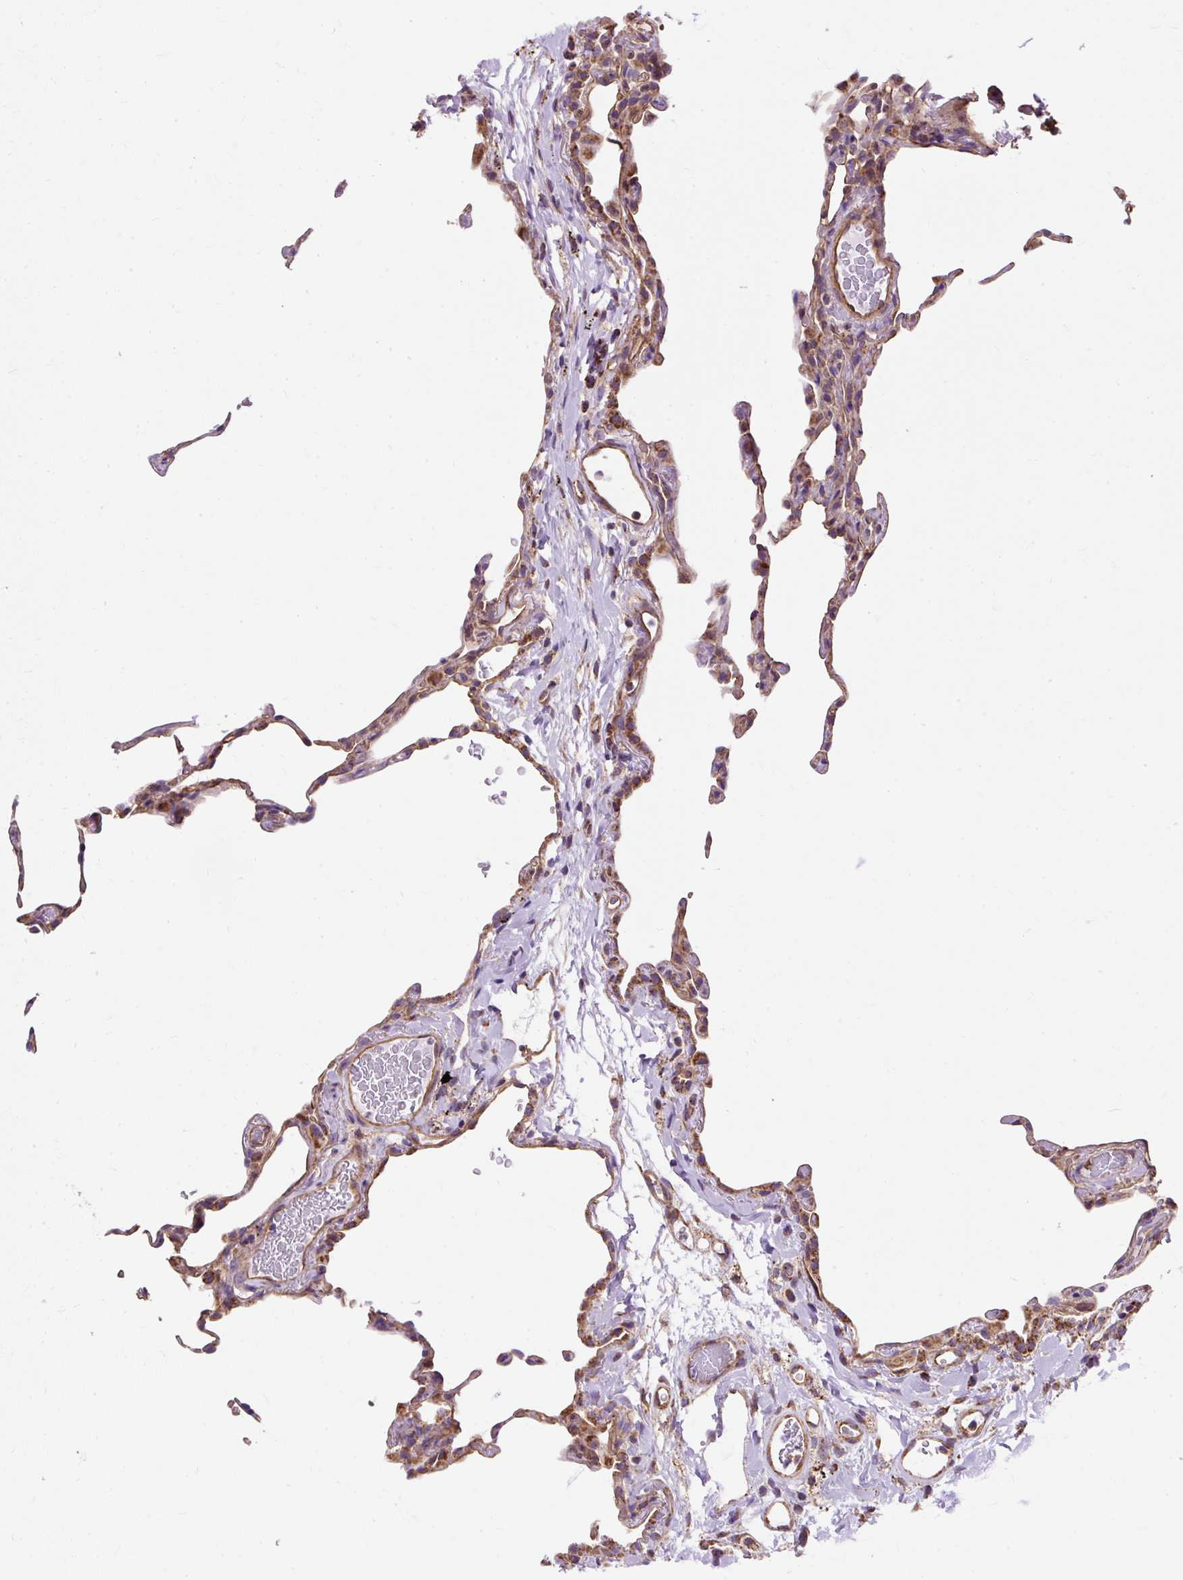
{"staining": {"intensity": "moderate", "quantity": "<25%", "location": "cytoplasmic/membranous"}, "tissue": "lung", "cell_type": "Alveolar cells", "image_type": "normal", "snomed": [{"axis": "morphology", "description": "Normal tissue, NOS"}, {"axis": "topography", "description": "Lung"}], "caption": "Immunohistochemistry (IHC) (DAB) staining of normal human lung demonstrates moderate cytoplasmic/membranous protein staining in approximately <25% of alveolar cells.", "gene": "CEP290", "patient": {"sex": "female", "age": 57}}